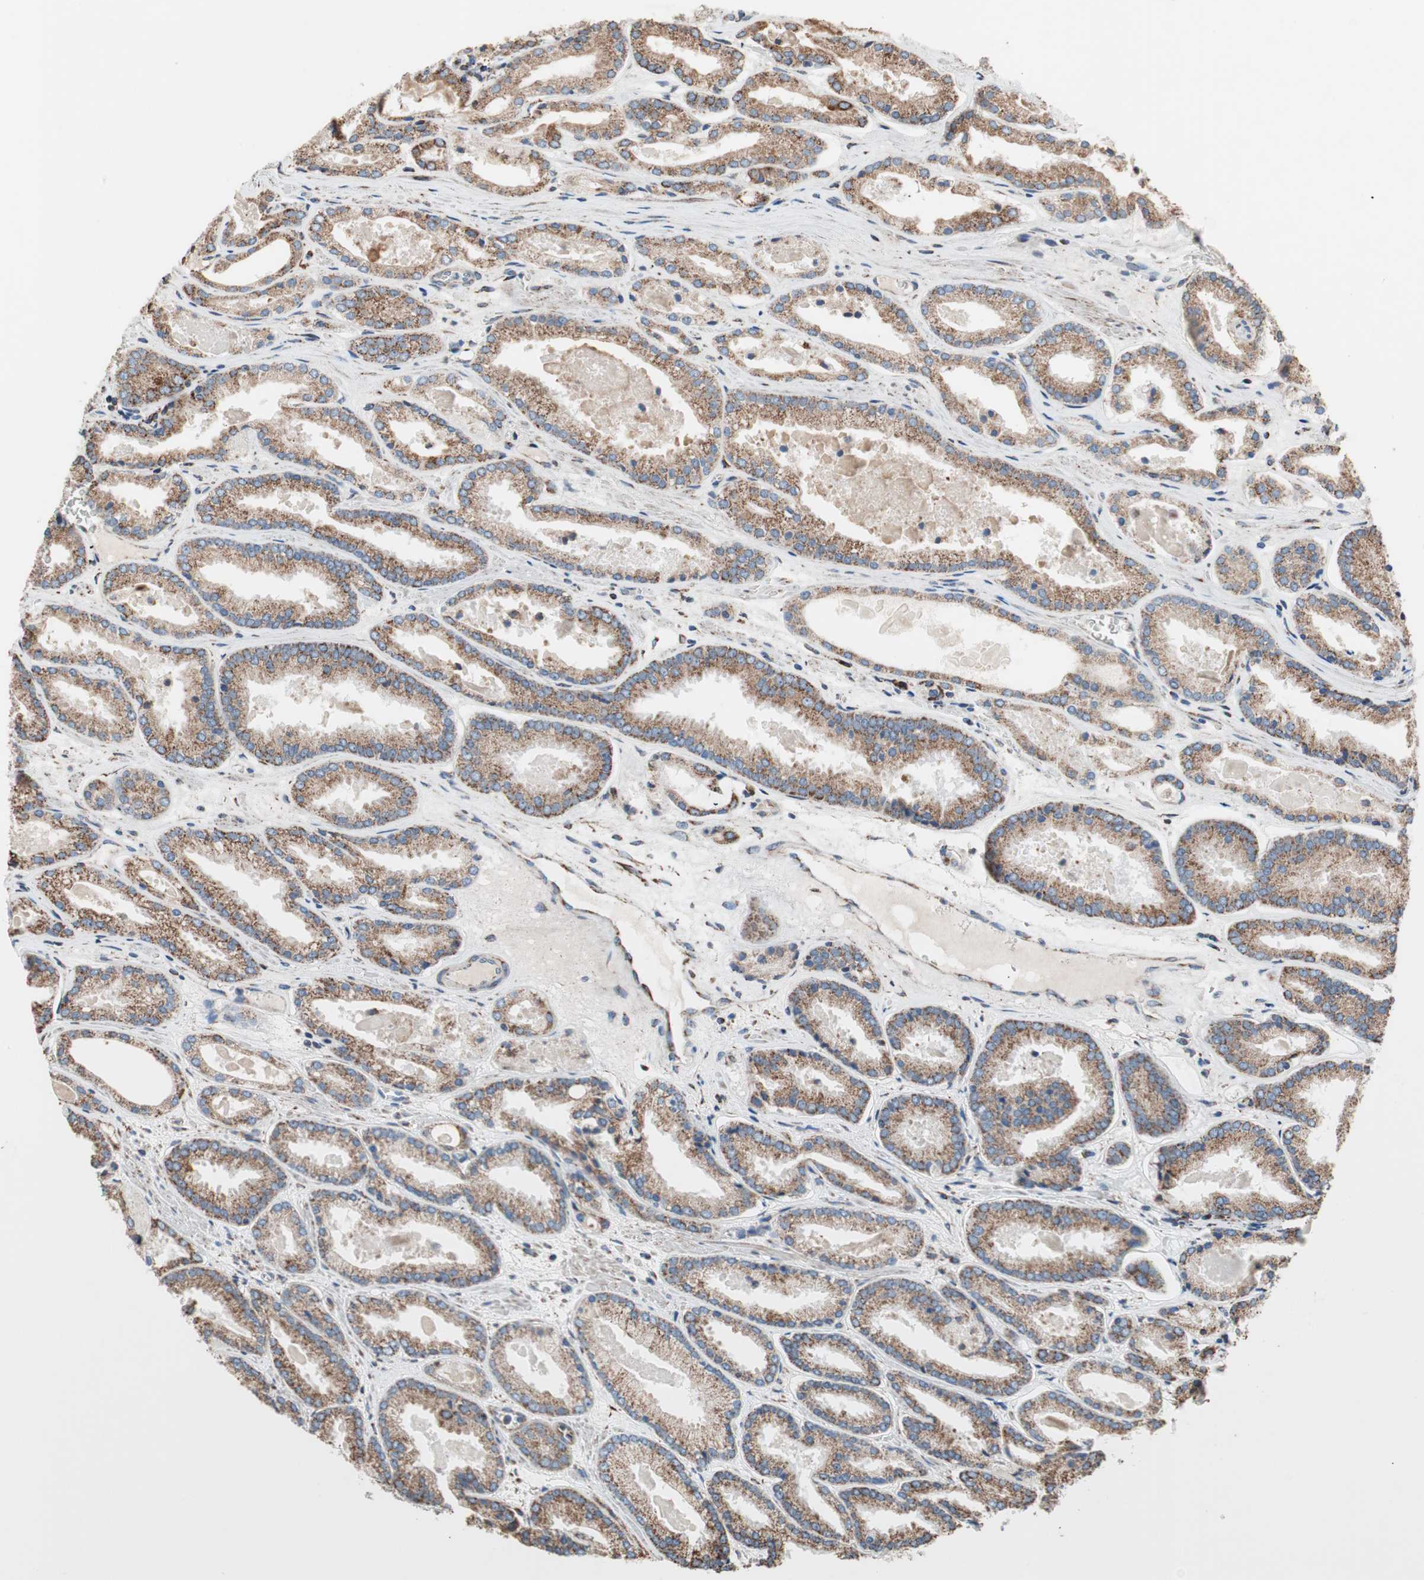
{"staining": {"intensity": "strong", "quantity": ">75%", "location": "cytoplasmic/membranous"}, "tissue": "prostate cancer", "cell_type": "Tumor cells", "image_type": "cancer", "snomed": [{"axis": "morphology", "description": "Adenocarcinoma, Low grade"}, {"axis": "topography", "description": "Prostate"}], "caption": "A histopathology image of human prostate cancer stained for a protein exhibits strong cytoplasmic/membranous brown staining in tumor cells.", "gene": "PCSK4", "patient": {"sex": "male", "age": 59}}